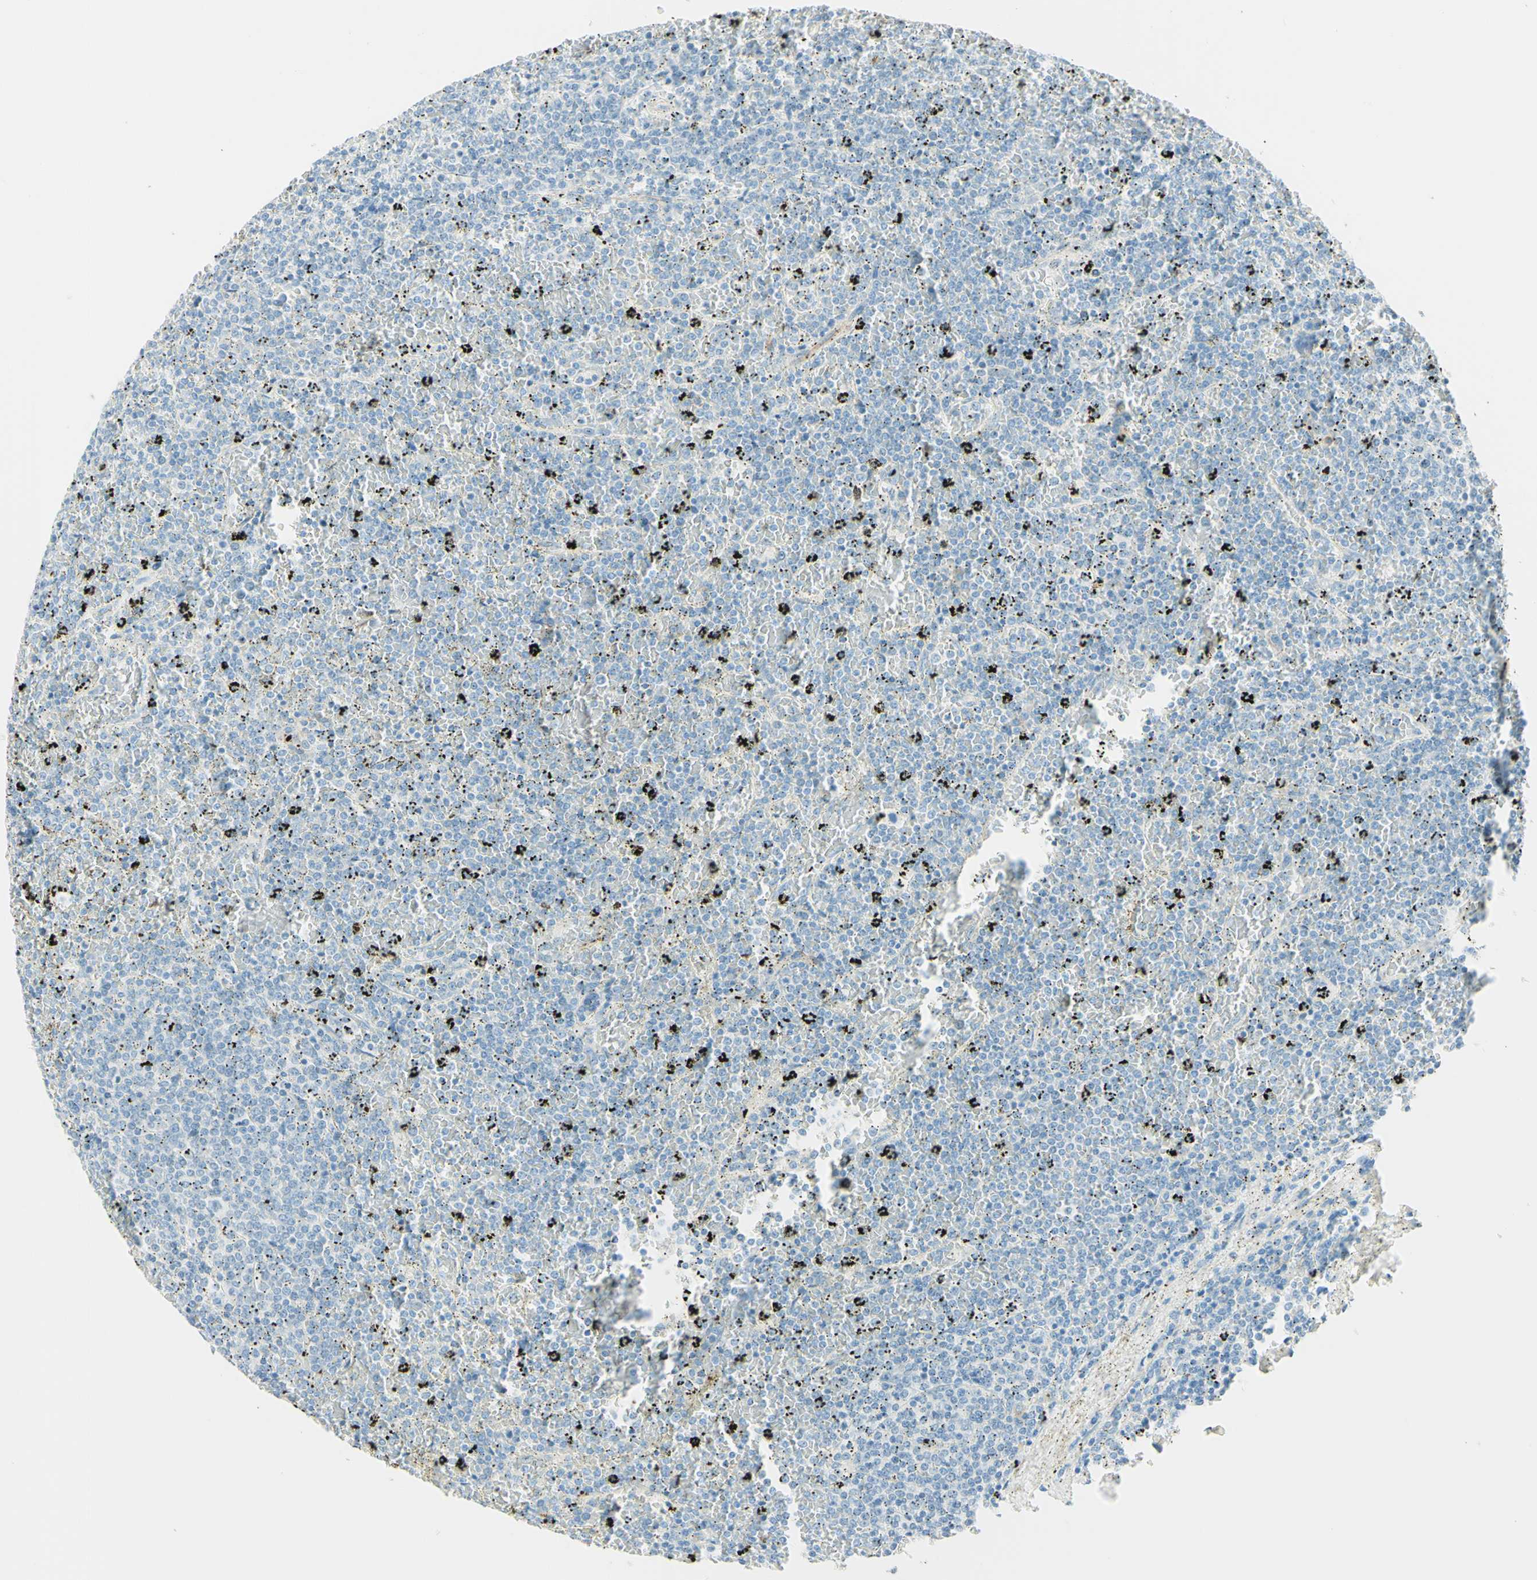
{"staining": {"intensity": "negative", "quantity": "none", "location": "none"}, "tissue": "lymphoma", "cell_type": "Tumor cells", "image_type": "cancer", "snomed": [{"axis": "morphology", "description": "Malignant lymphoma, non-Hodgkin's type, Low grade"}, {"axis": "topography", "description": "Spleen"}], "caption": "Low-grade malignant lymphoma, non-Hodgkin's type was stained to show a protein in brown. There is no significant positivity in tumor cells.", "gene": "TMEM132D", "patient": {"sex": "female", "age": 77}}